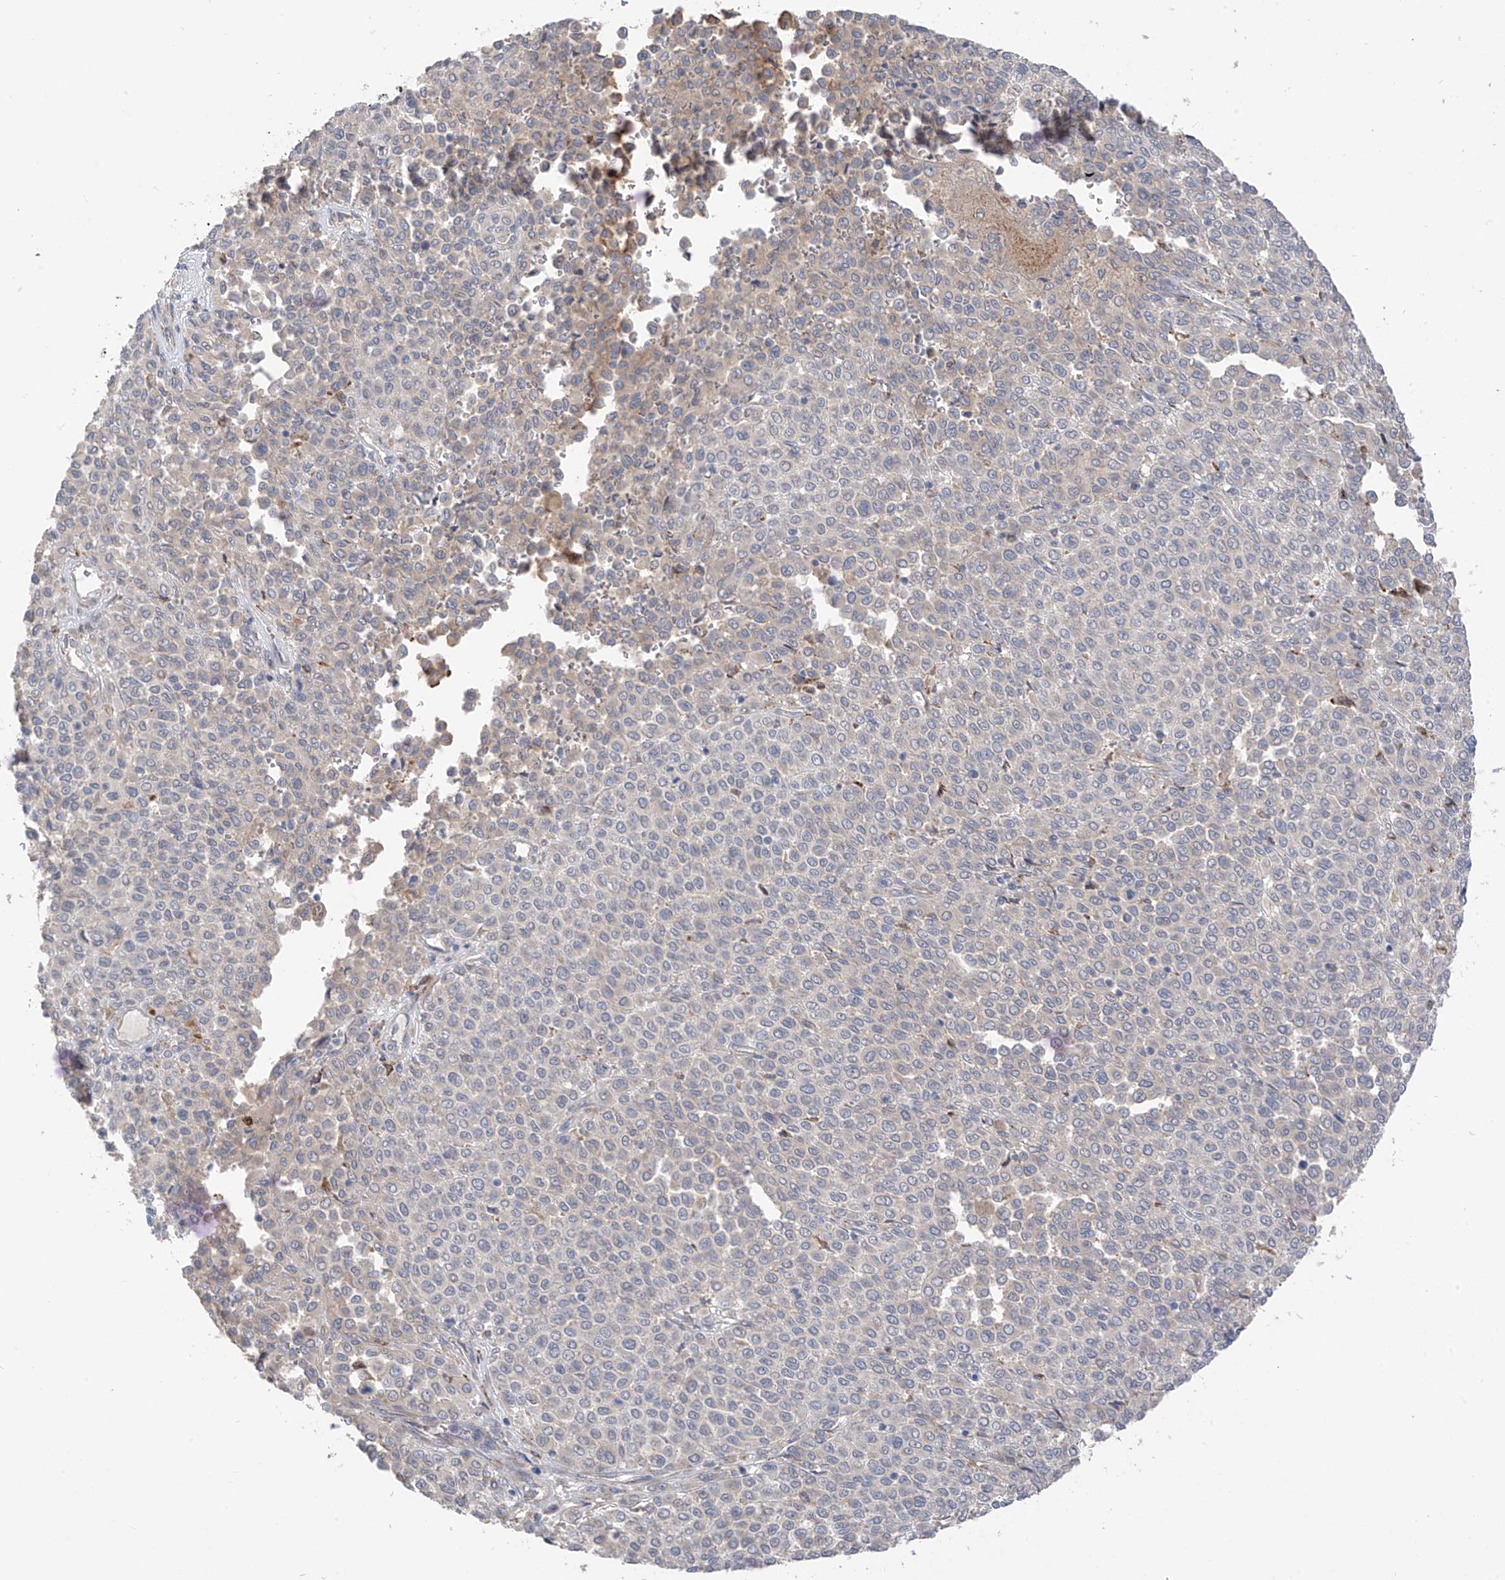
{"staining": {"intensity": "weak", "quantity": "<25%", "location": "cytoplasmic/membranous"}, "tissue": "melanoma", "cell_type": "Tumor cells", "image_type": "cancer", "snomed": [{"axis": "morphology", "description": "Malignant melanoma, Metastatic site"}, {"axis": "topography", "description": "Pancreas"}], "caption": "This is a photomicrograph of immunohistochemistry staining of melanoma, which shows no staining in tumor cells.", "gene": "NALCN", "patient": {"sex": "female", "age": 30}}